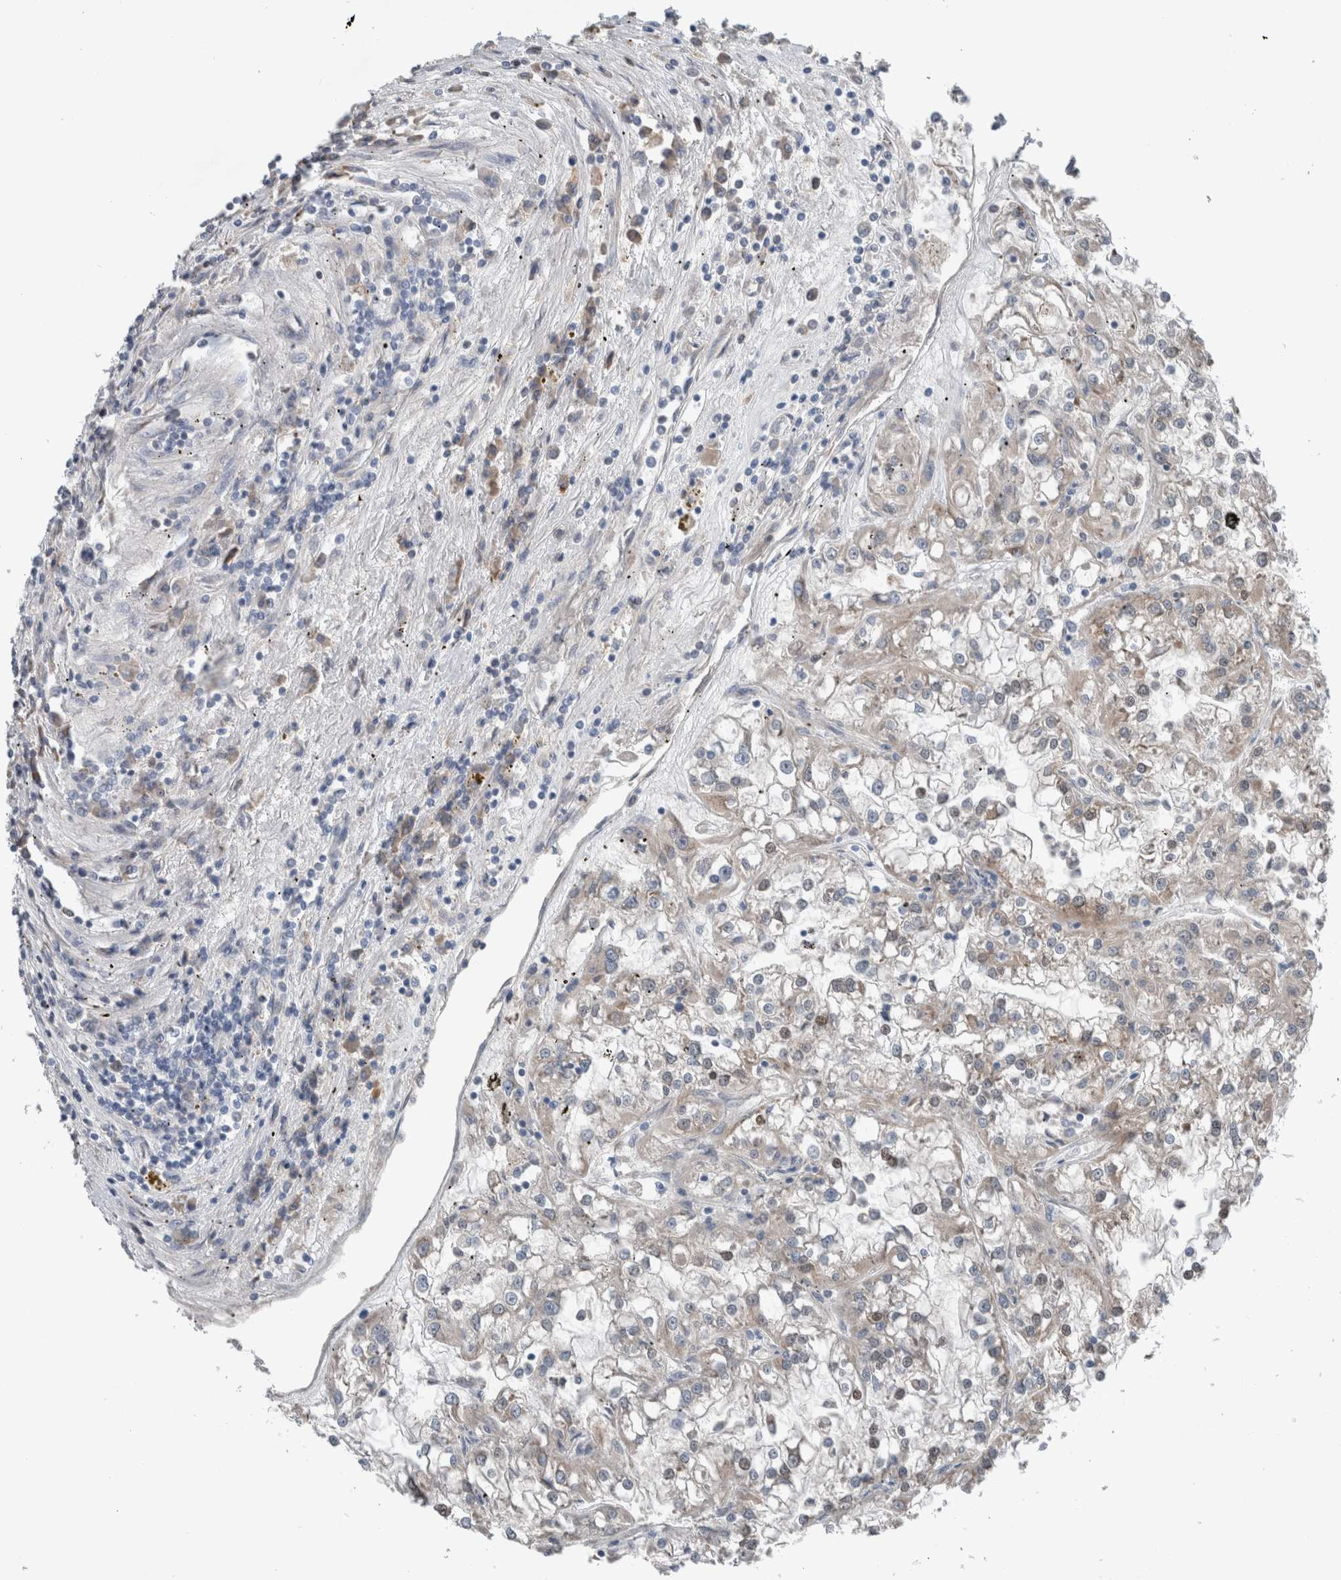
{"staining": {"intensity": "weak", "quantity": "<25%", "location": "cytoplasmic/membranous"}, "tissue": "renal cancer", "cell_type": "Tumor cells", "image_type": "cancer", "snomed": [{"axis": "morphology", "description": "Adenocarcinoma, NOS"}, {"axis": "topography", "description": "Kidney"}], "caption": "Human renal adenocarcinoma stained for a protein using immunohistochemistry (IHC) shows no staining in tumor cells.", "gene": "CRNN", "patient": {"sex": "female", "age": 52}}